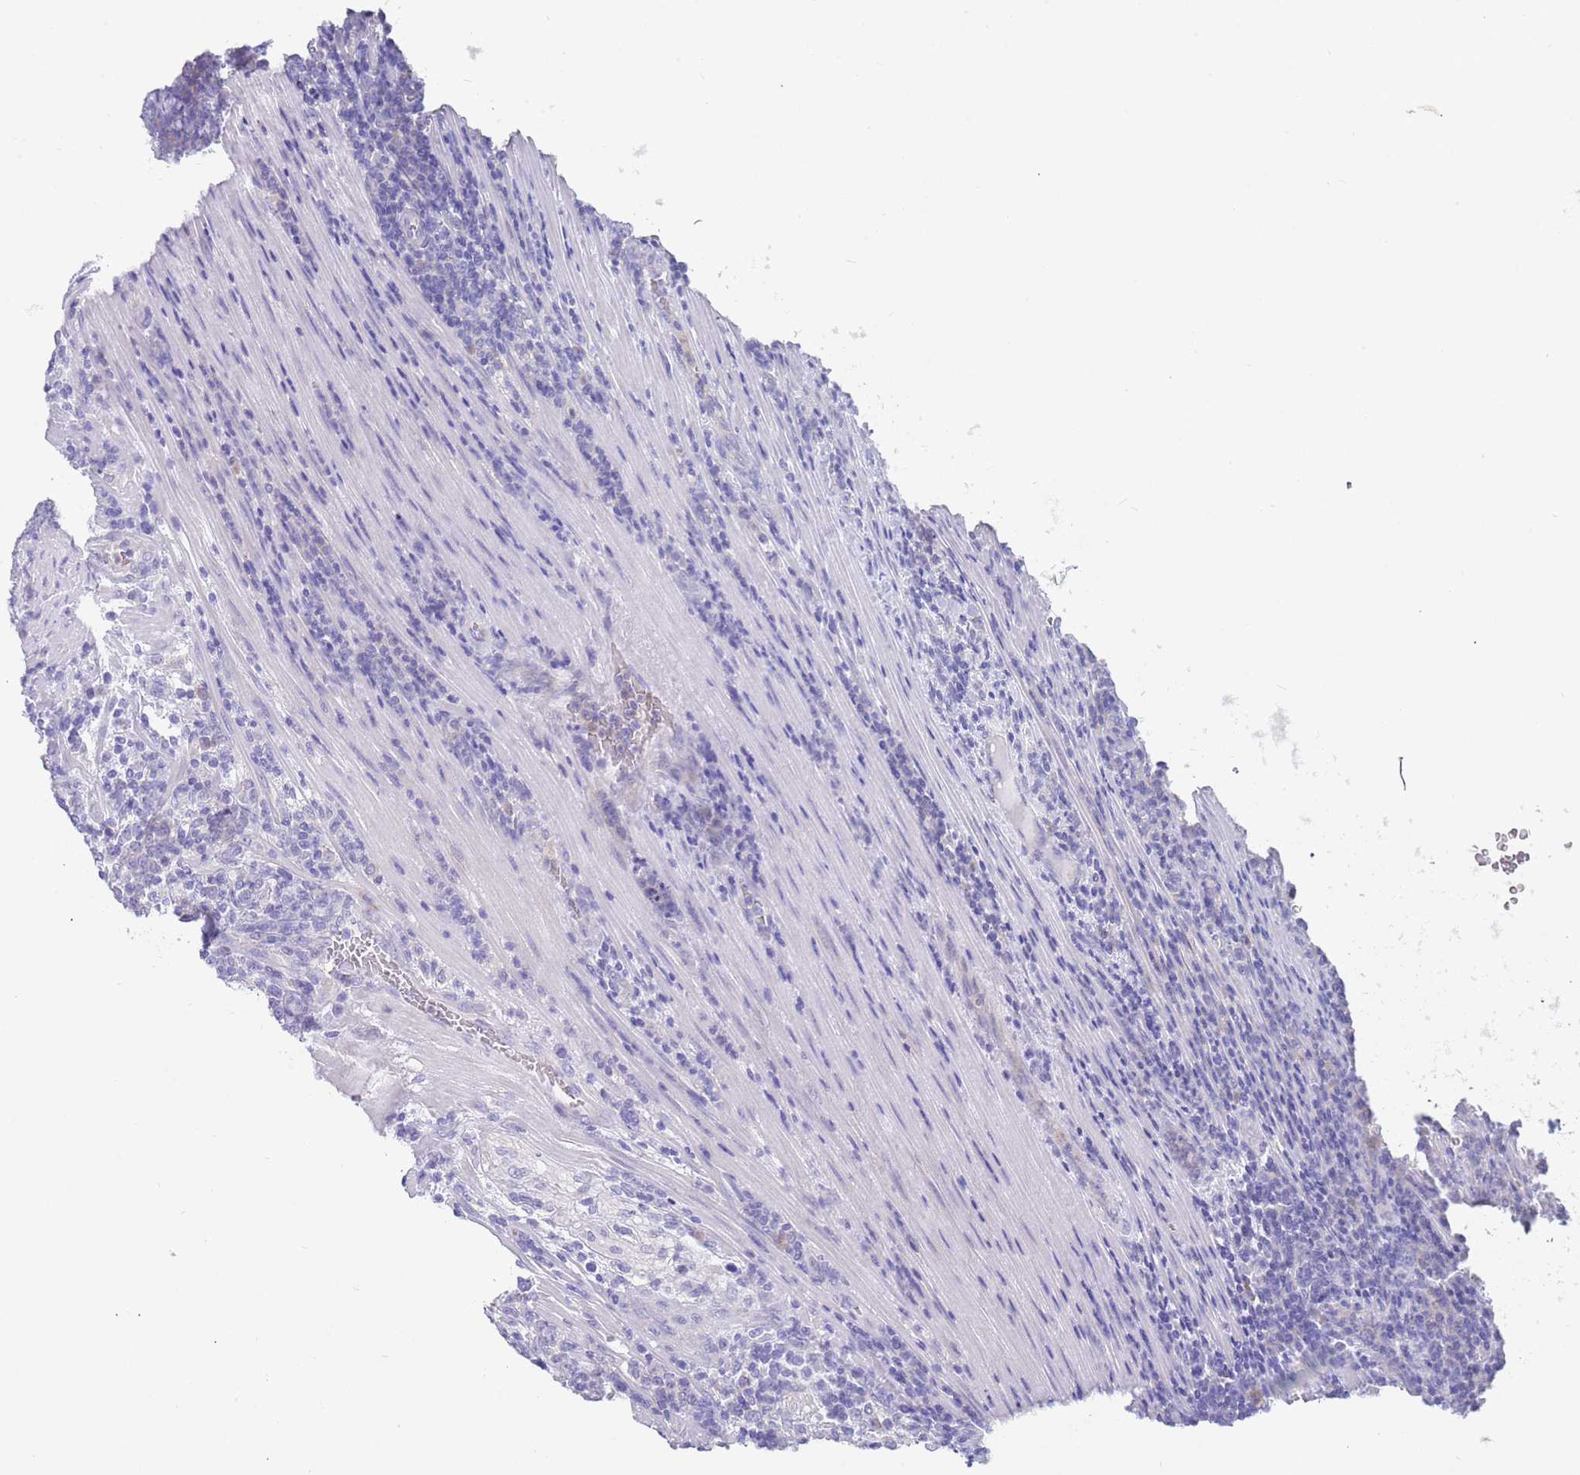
{"staining": {"intensity": "negative", "quantity": "none", "location": "none"}, "tissue": "lymphoma", "cell_type": "Tumor cells", "image_type": "cancer", "snomed": [{"axis": "morphology", "description": "Malignant lymphoma, non-Hodgkin's type, High grade"}, {"axis": "topography", "description": "Small intestine"}], "caption": "Human high-grade malignant lymphoma, non-Hodgkin's type stained for a protein using IHC reveals no expression in tumor cells.", "gene": "TYW1", "patient": {"sex": "male", "age": 8}}